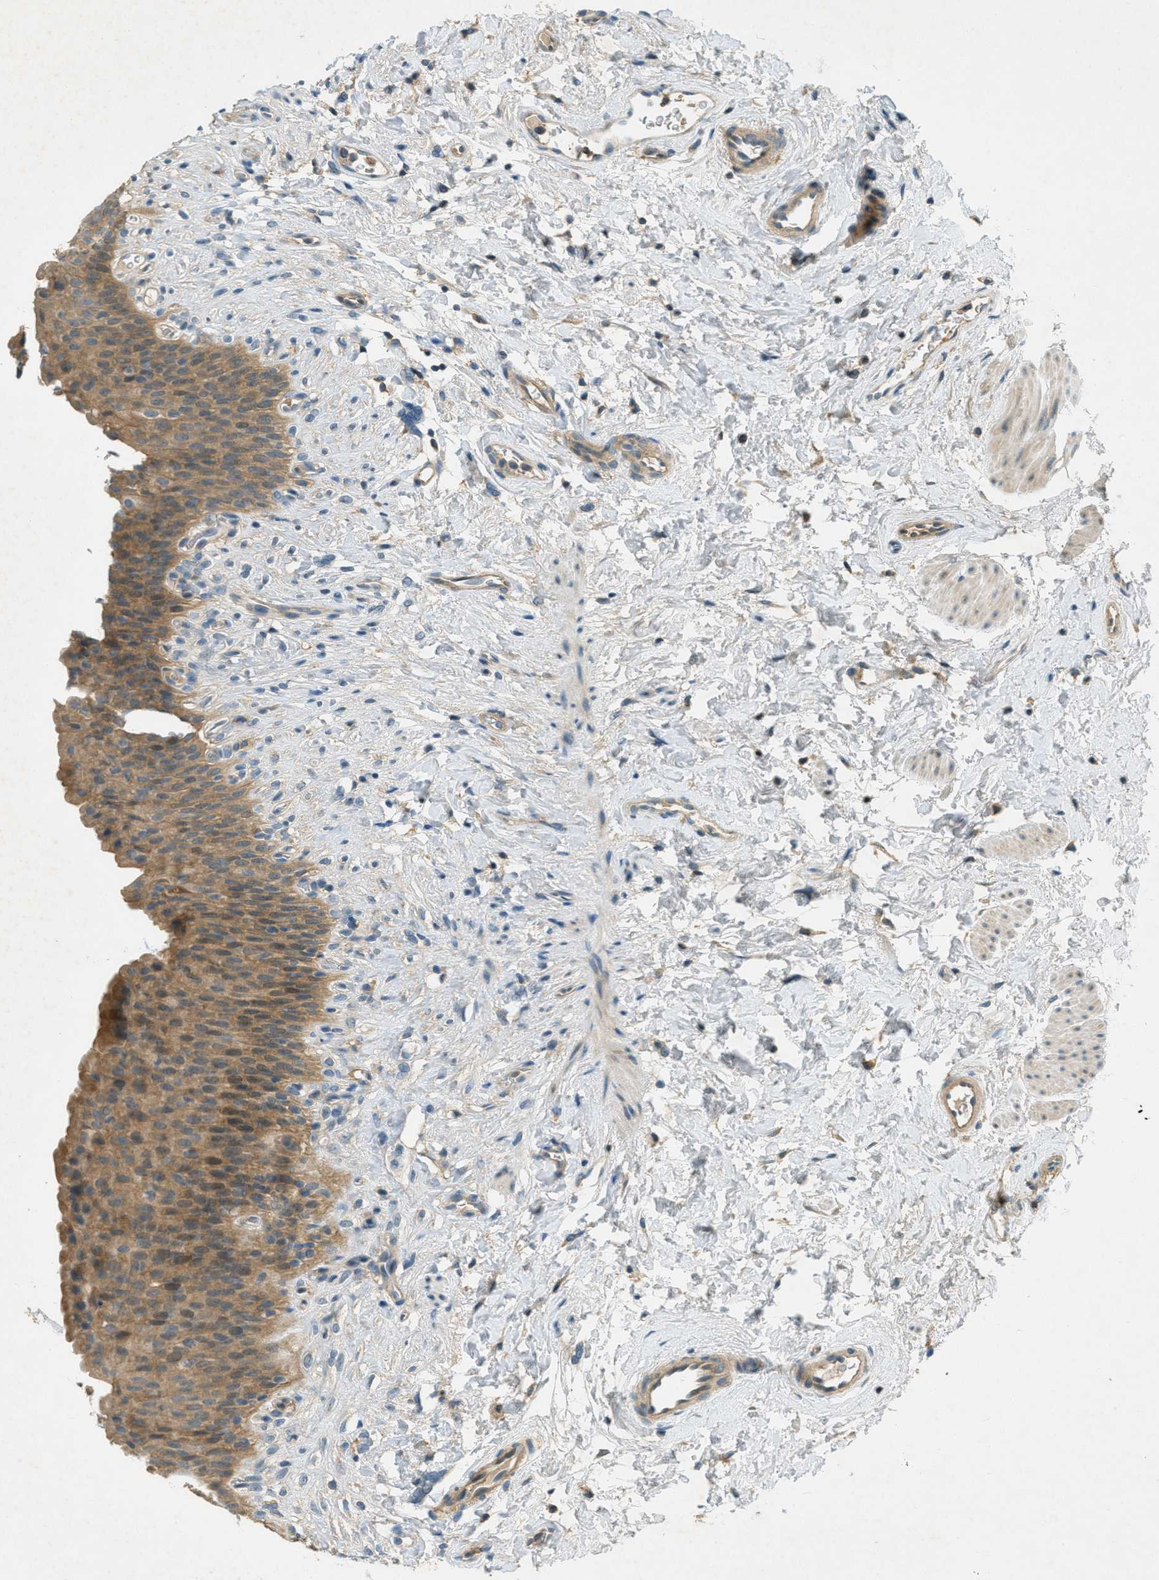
{"staining": {"intensity": "moderate", "quantity": ">75%", "location": "cytoplasmic/membranous"}, "tissue": "urinary bladder", "cell_type": "Urothelial cells", "image_type": "normal", "snomed": [{"axis": "morphology", "description": "Normal tissue, NOS"}, {"axis": "topography", "description": "Urinary bladder"}], "caption": "Immunohistochemical staining of unremarkable human urinary bladder demonstrates >75% levels of moderate cytoplasmic/membranous protein expression in about >75% of urothelial cells.", "gene": "NUDT4B", "patient": {"sex": "female", "age": 79}}